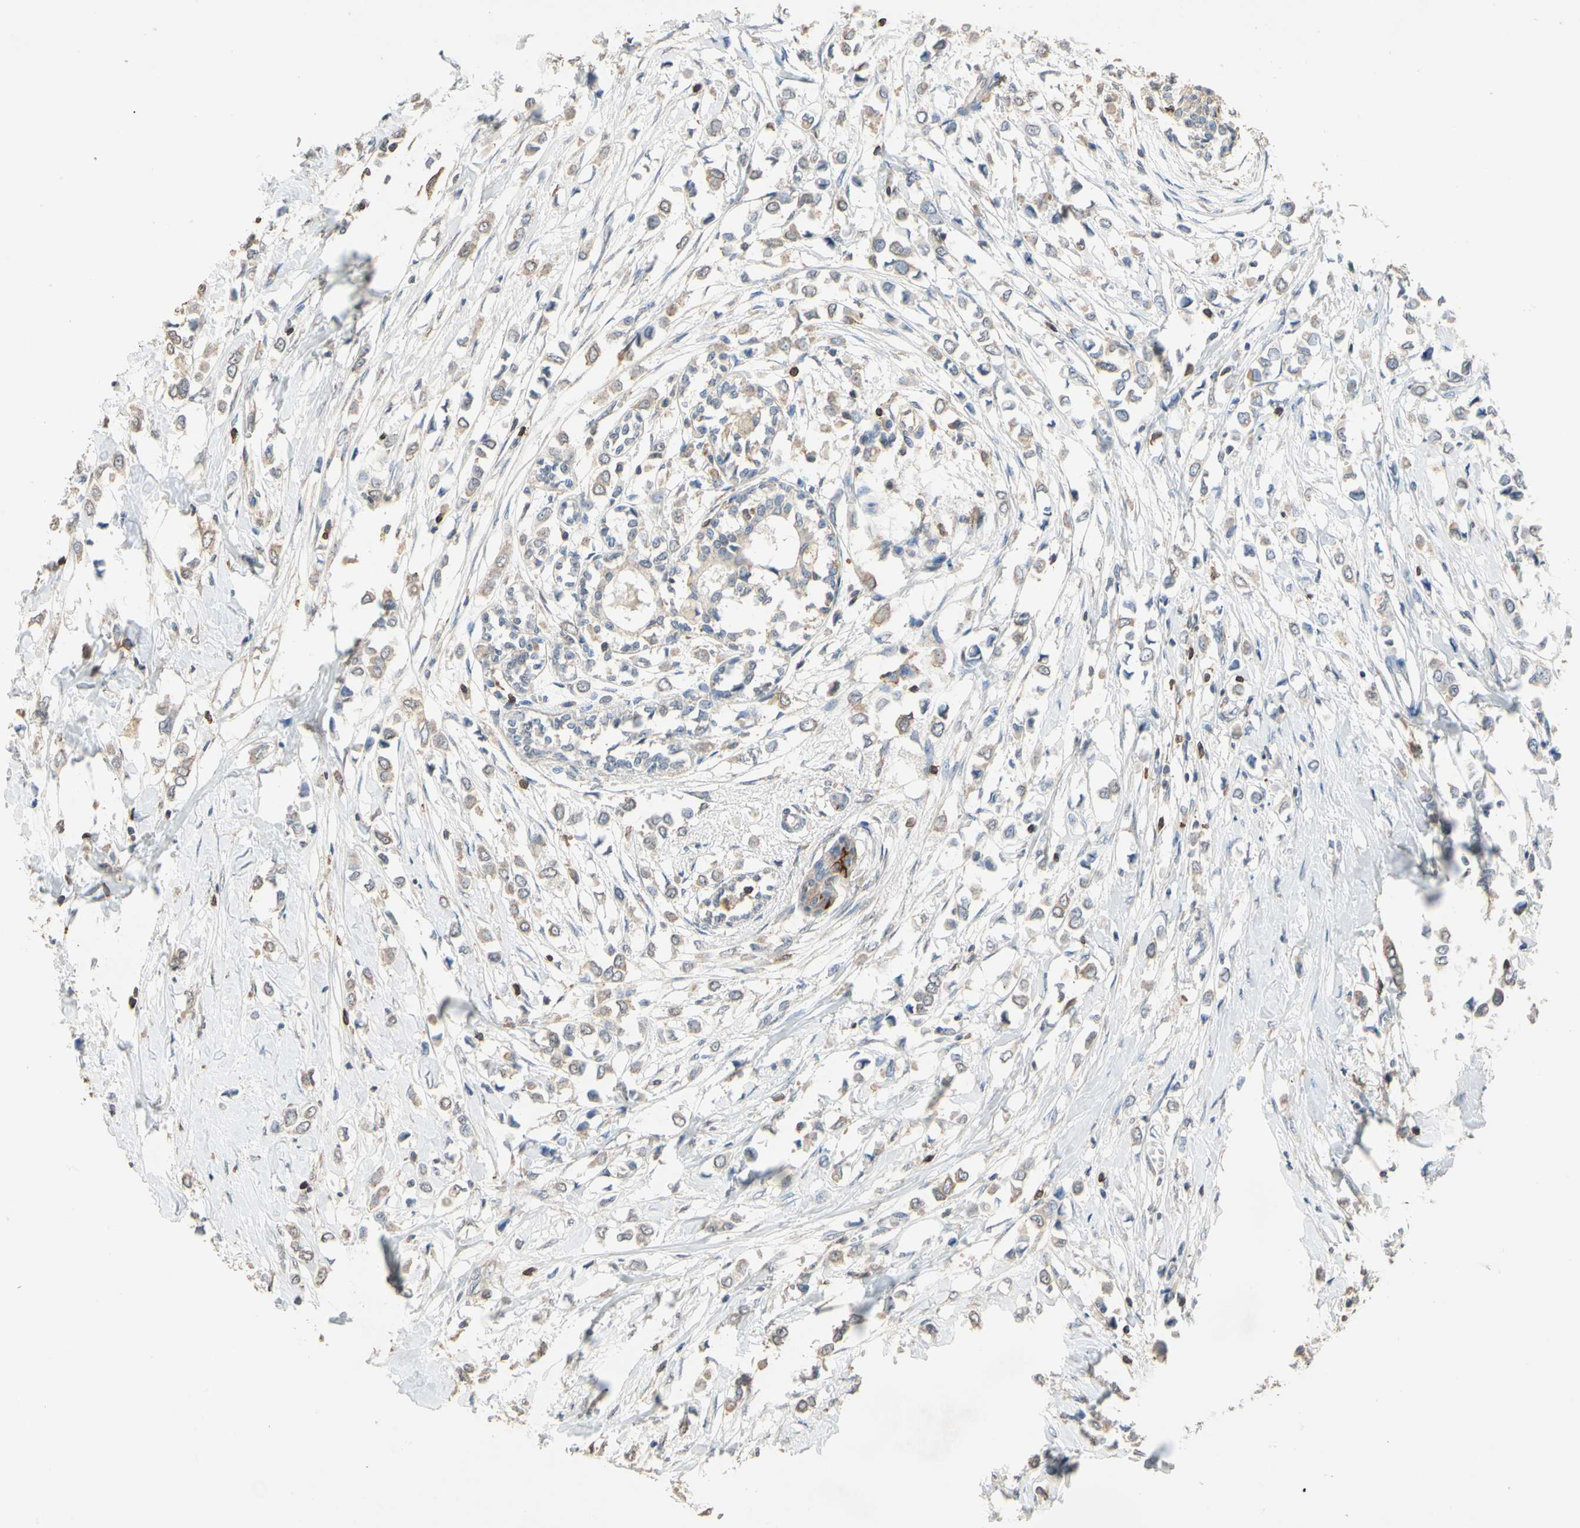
{"staining": {"intensity": "weak", "quantity": ">75%", "location": "cytoplasmic/membranous"}, "tissue": "breast cancer", "cell_type": "Tumor cells", "image_type": "cancer", "snomed": [{"axis": "morphology", "description": "Lobular carcinoma"}, {"axis": "topography", "description": "Breast"}], "caption": "Immunohistochemistry staining of breast cancer, which shows low levels of weak cytoplasmic/membranous staining in about >75% of tumor cells indicating weak cytoplasmic/membranous protein staining. The staining was performed using DAB (3,3'-diaminobenzidine) (brown) for protein detection and nuclei were counterstained in hematoxylin (blue).", "gene": "MAP3K10", "patient": {"sex": "female", "age": 51}}